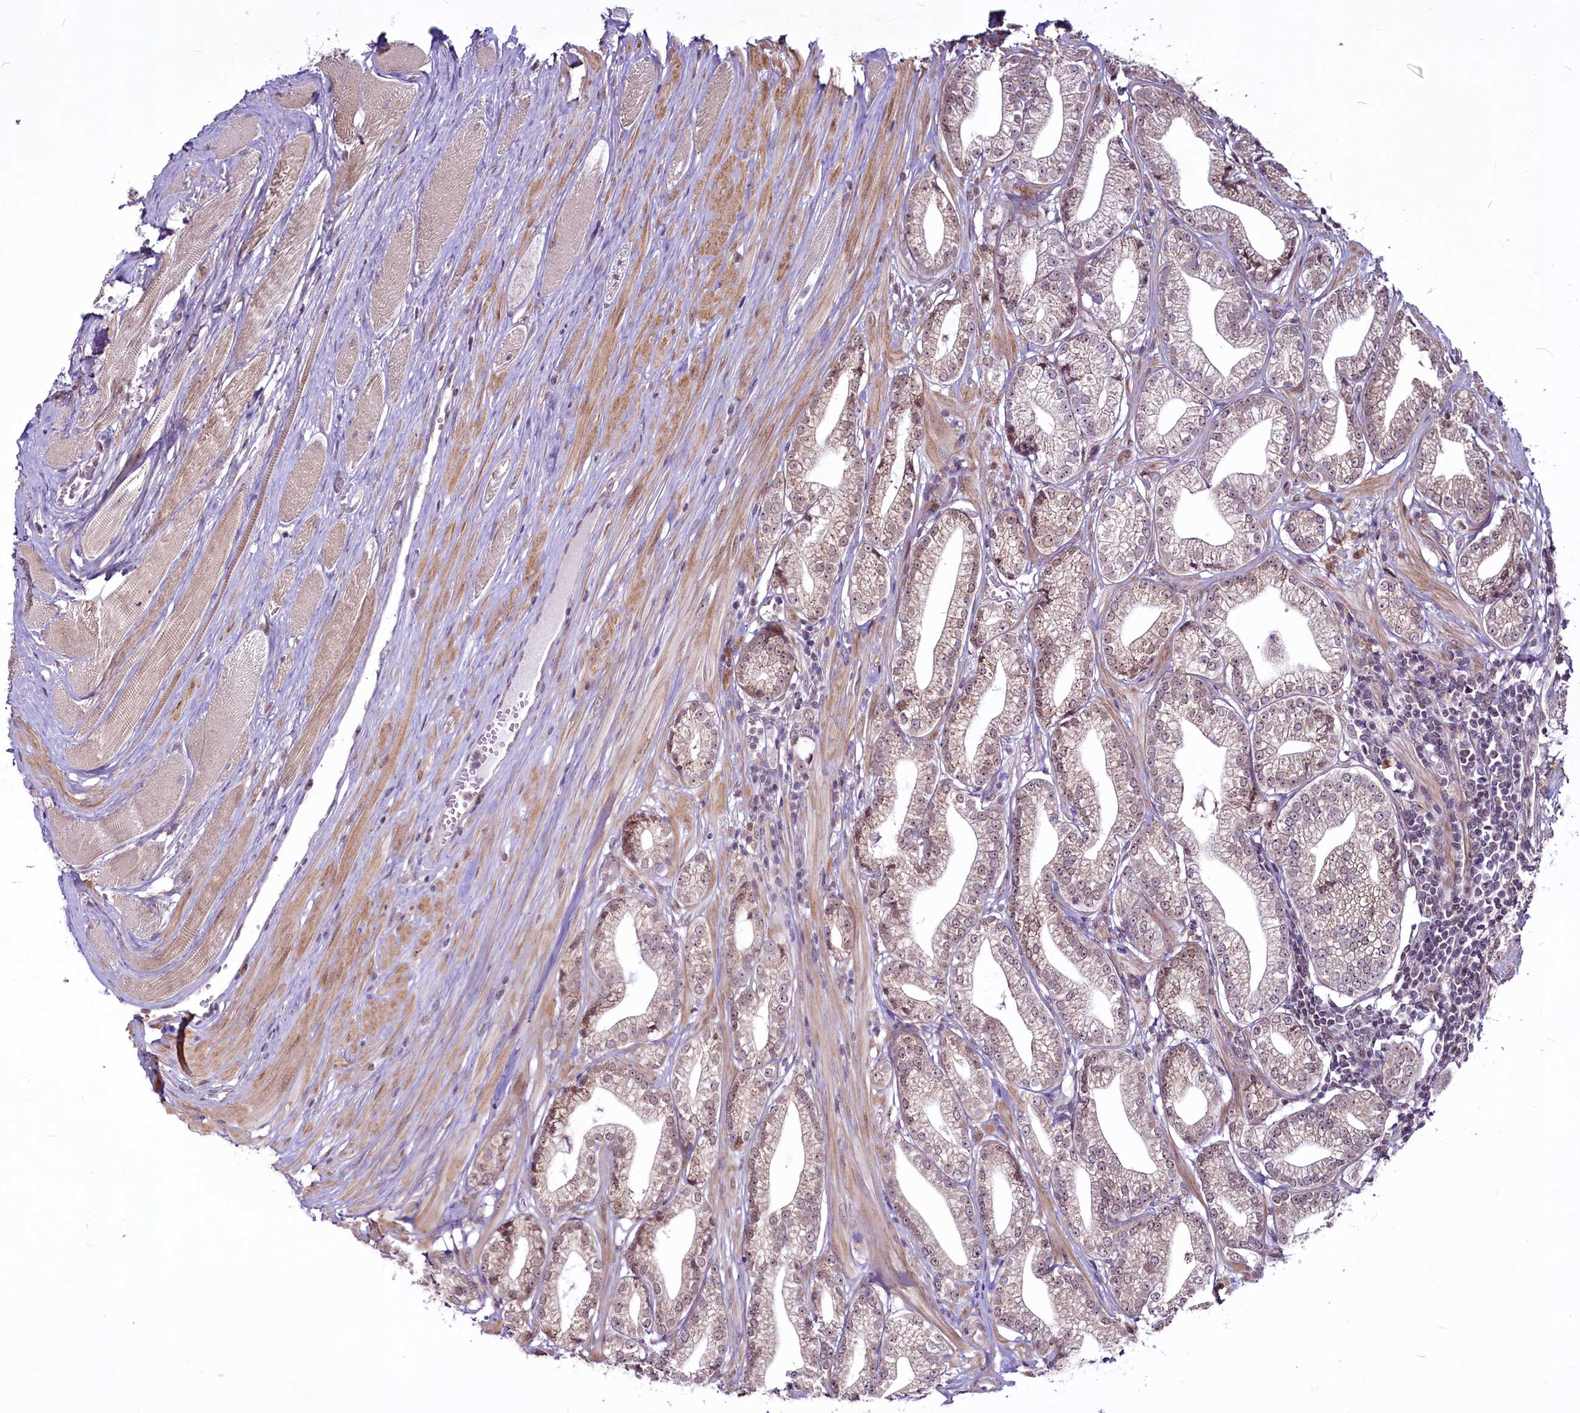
{"staining": {"intensity": "weak", "quantity": "25%-75%", "location": "cytoplasmic/membranous,nuclear"}, "tissue": "prostate cancer", "cell_type": "Tumor cells", "image_type": "cancer", "snomed": [{"axis": "morphology", "description": "Adenocarcinoma, High grade"}, {"axis": "topography", "description": "Prostate"}], "caption": "An image of high-grade adenocarcinoma (prostate) stained for a protein reveals weak cytoplasmic/membranous and nuclear brown staining in tumor cells. (DAB = brown stain, brightfield microscopy at high magnification).", "gene": "RSBN1", "patient": {"sex": "male", "age": 67}}